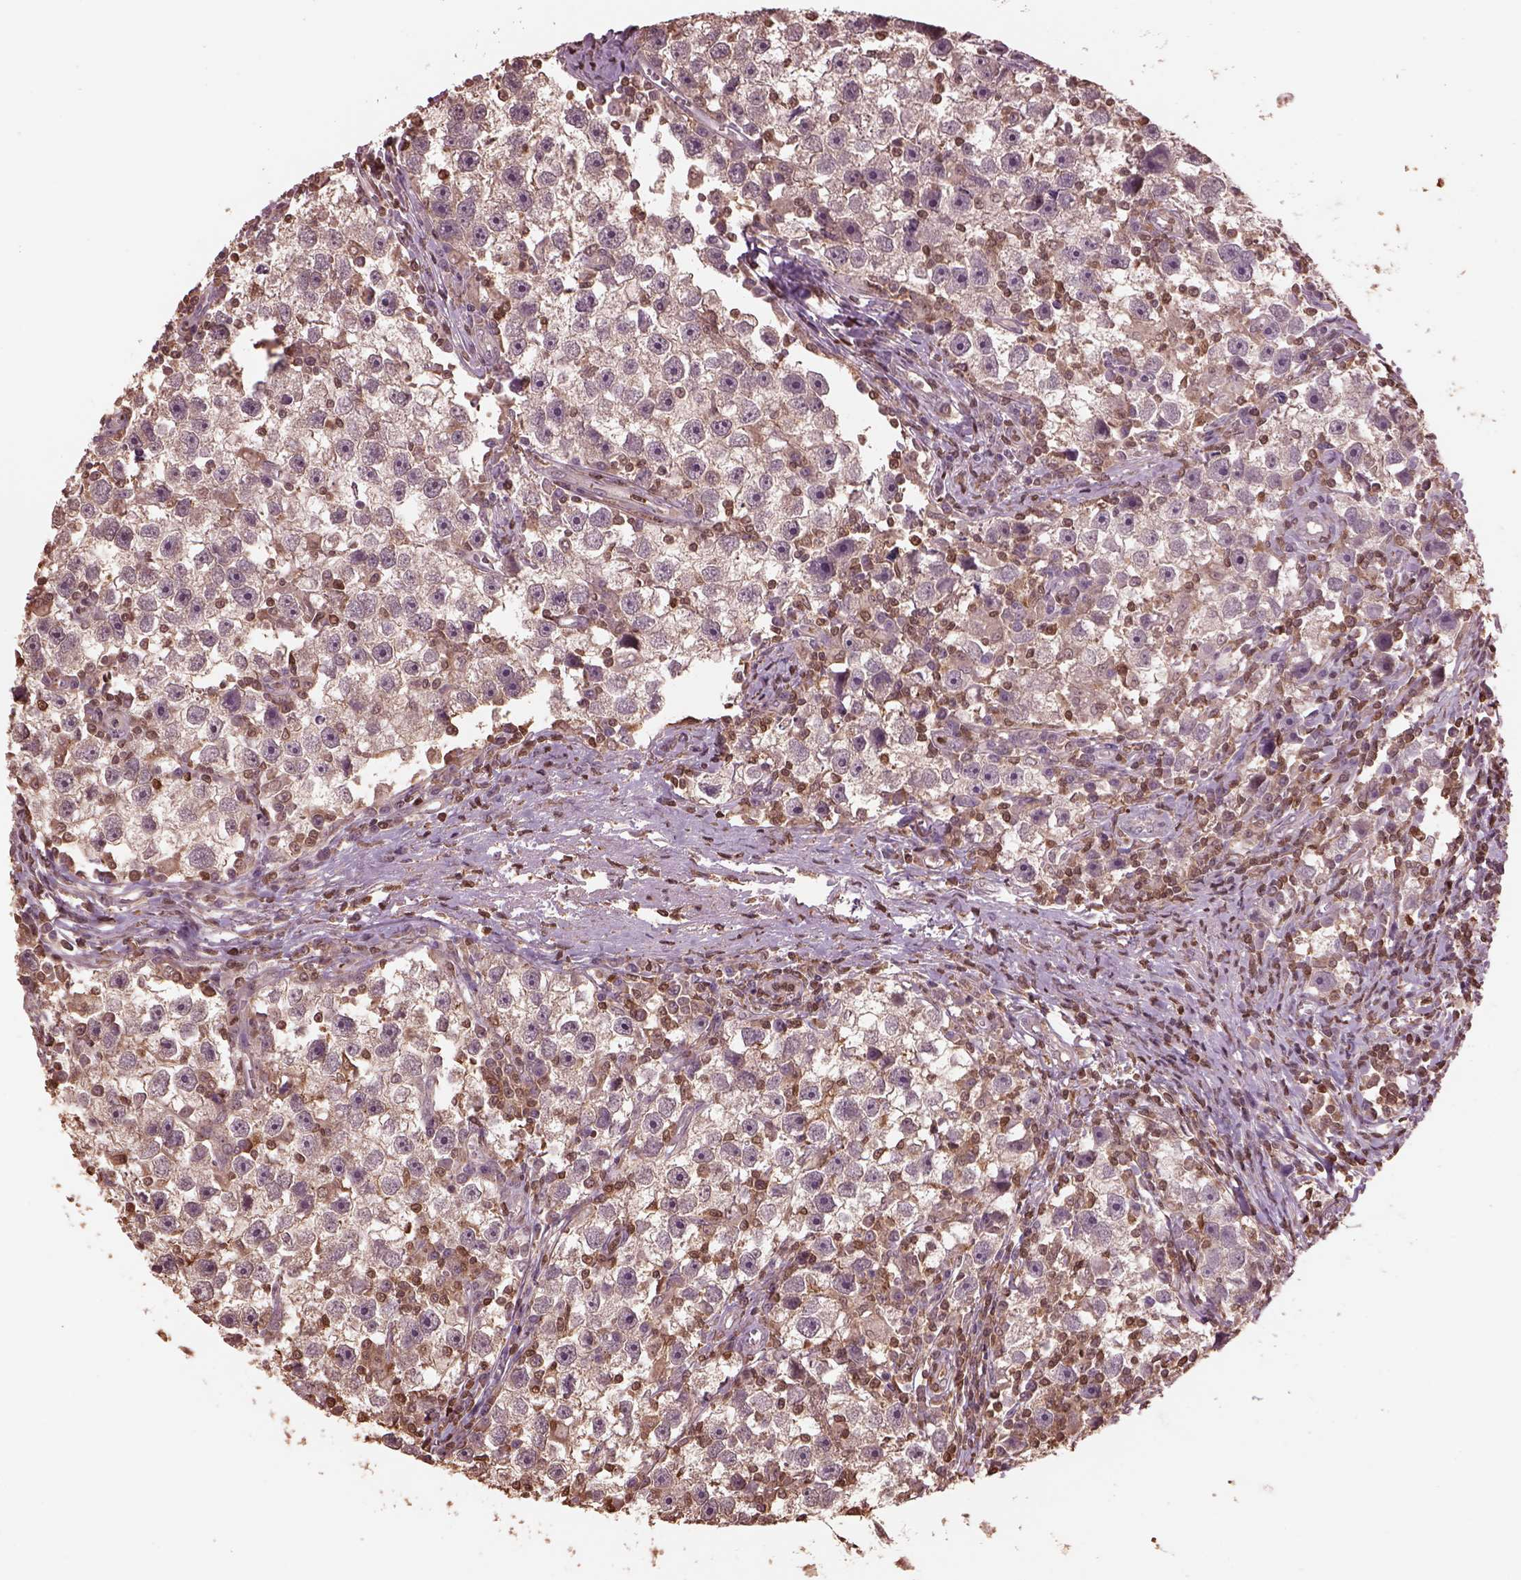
{"staining": {"intensity": "weak", "quantity": "<25%", "location": "cytoplasmic/membranous"}, "tissue": "testis cancer", "cell_type": "Tumor cells", "image_type": "cancer", "snomed": [{"axis": "morphology", "description": "Seminoma, NOS"}, {"axis": "topography", "description": "Testis"}], "caption": "This is an immunohistochemistry histopathology image of human testis cancer (seminoma). There is no positivity in tumor cells.", "gene": "IL31RA", "patient": {"sex": "male", "age": 30}}